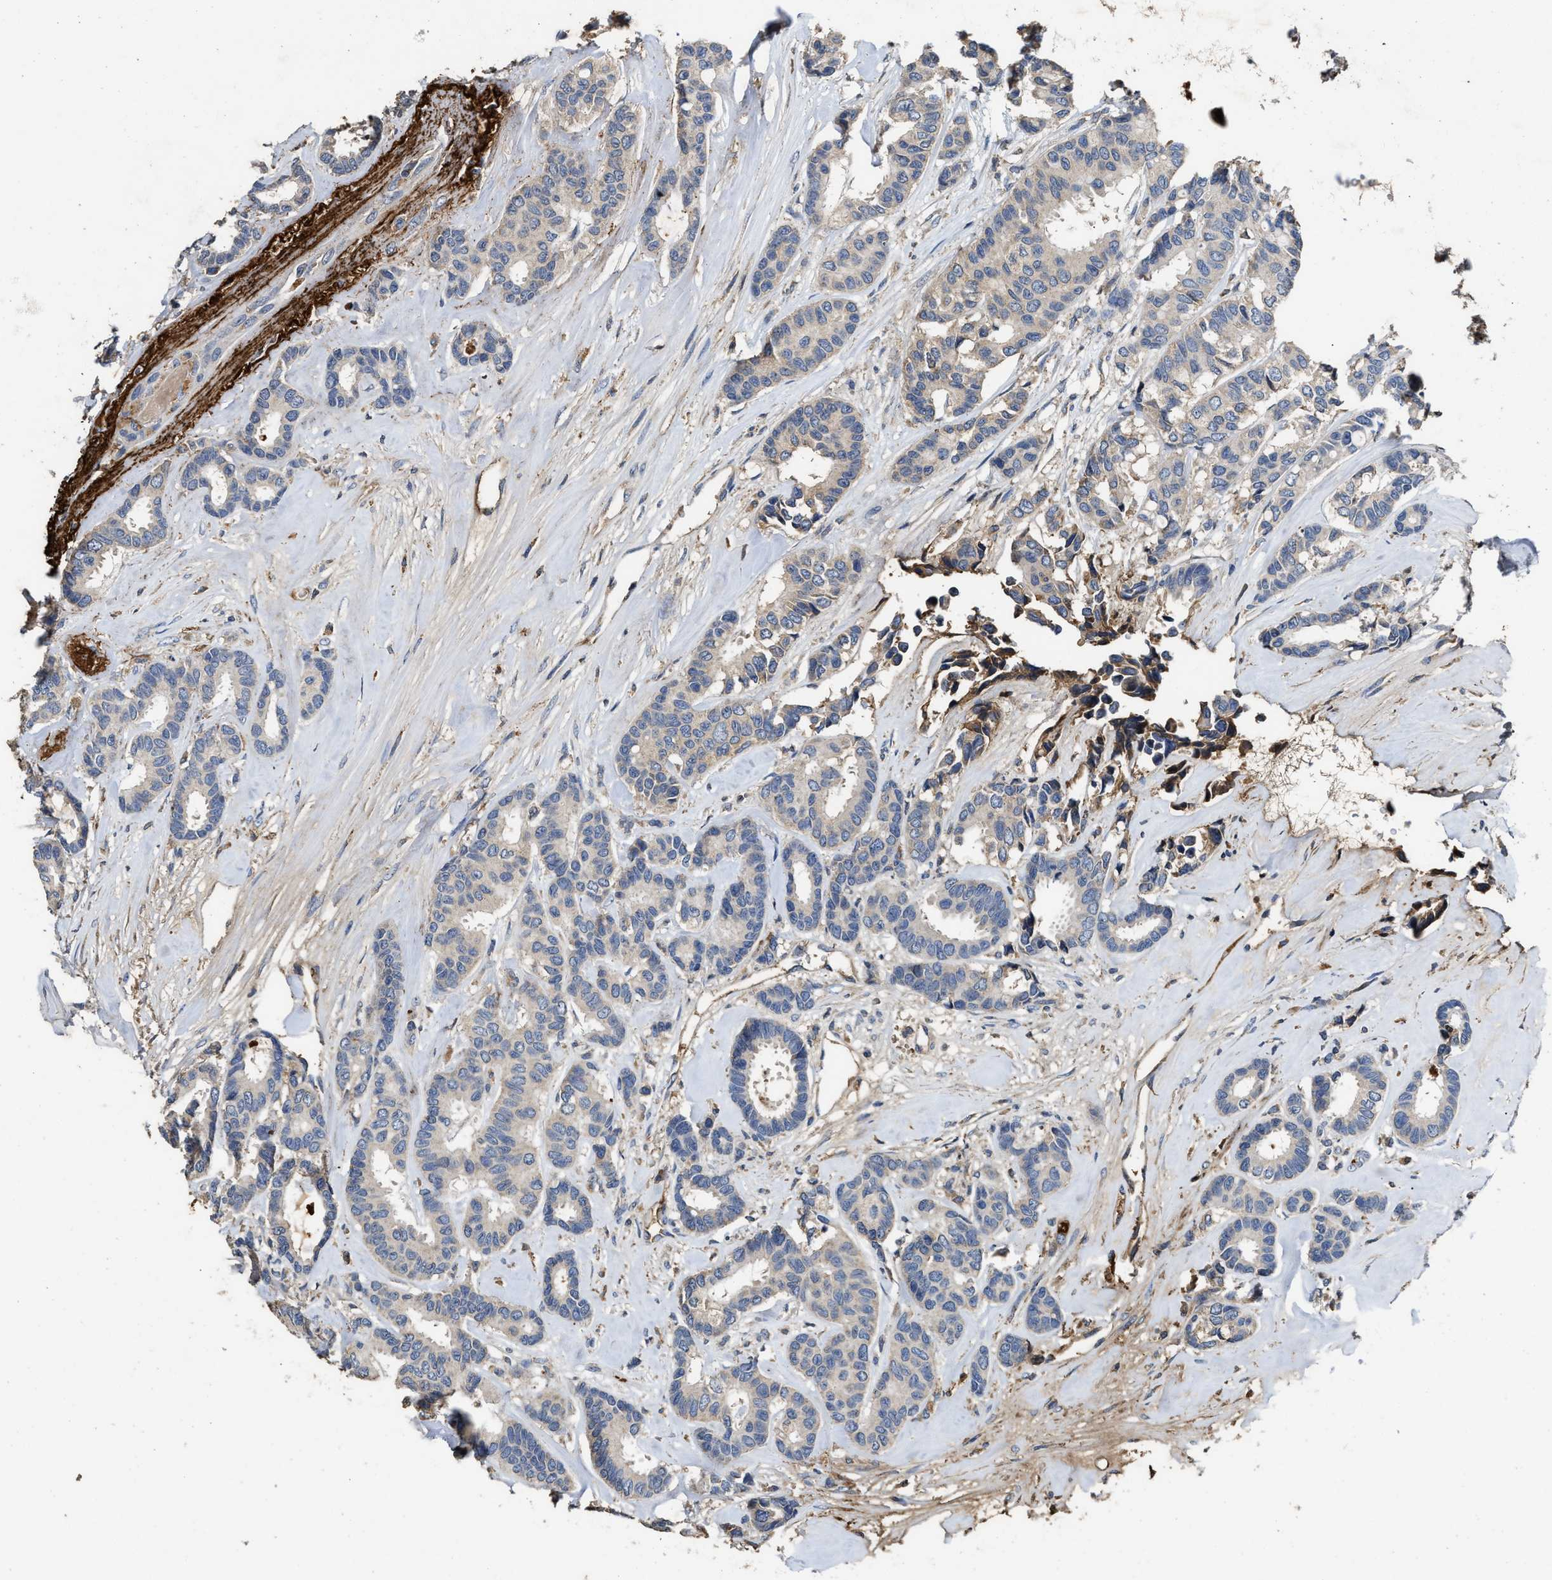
{"staining": {"intensity": "negative", "quantity": "none", "location": "none"}, "tissue": "breast cancer", "cell_type": "Tumor cells", "image_type": "cancer", "snomed": [{"axis": "morphology", "description": "Duct carcinoma"}, {"axis": "topography", "description": "Breast"}], "caption": "Immunohistochemistry (IHC) image of neoplastic tissue: human breast cancer stained with DAB (3,3'-diaminobenzidine) demonstrates no significant protein expression in tumor cells.", "gene": "C3", "patient": {"sex": "female", "age": 87}}